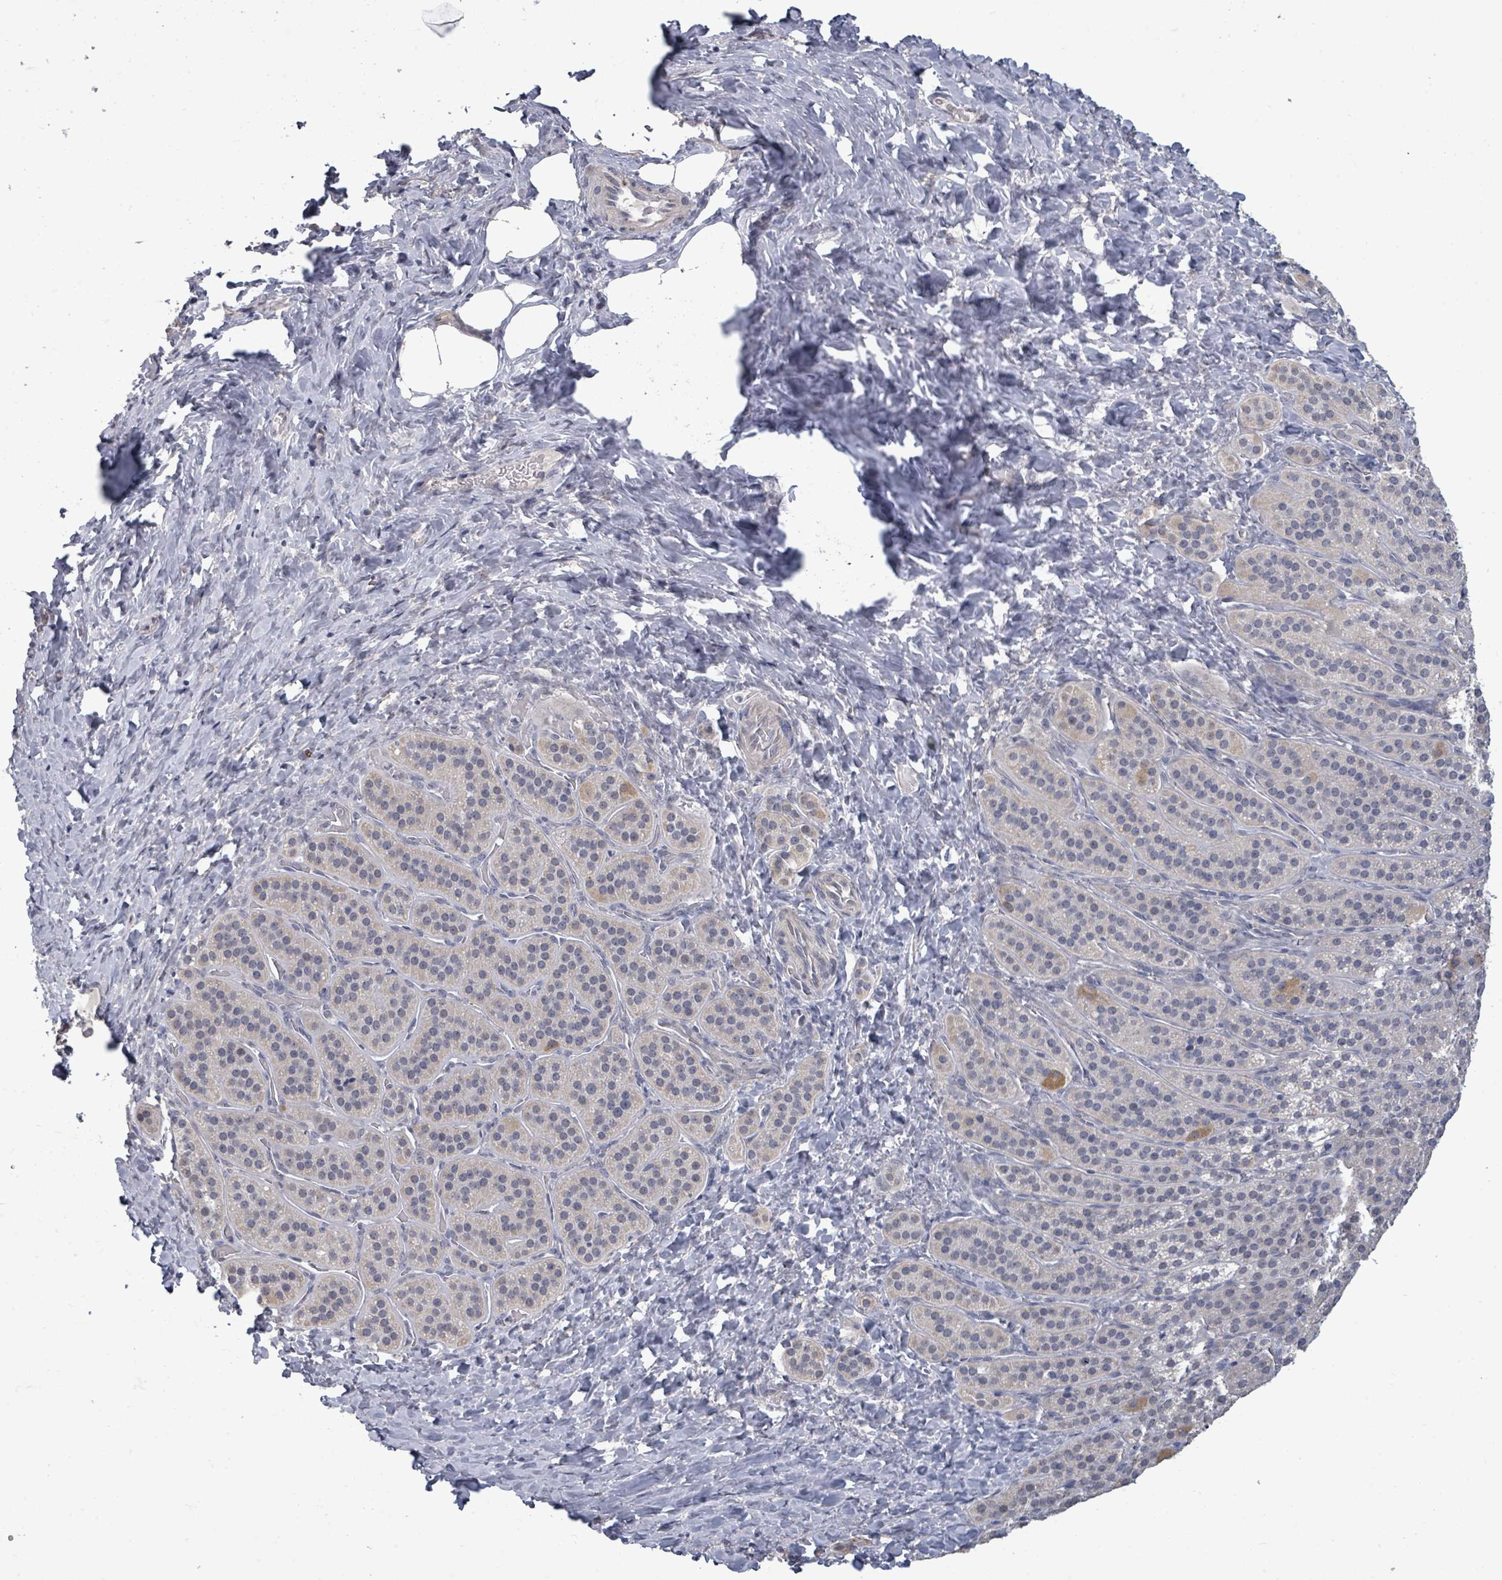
{"staining": {"intensity": "negative", "quantity": "none", "location": "none"}, "tissue": "adrenal gland", "cell_type": "Glandular cells", "image_type": "normal", "snomed": [{"axis": "morphology", "description": "Normal tissue, NOS"}, {"axis": "topography", "description": "Adrenal gland"}], "caption": "Immunohistochemistry (IHC) micrograph of benign adrenal gland: human adrenal gland stained with DAB (3,3'-diaminobenzidine) demonstrates no significant protein staining in glandular cells.", "gene": "ASB12", "patient": {"sex": "female", "age": 41}}